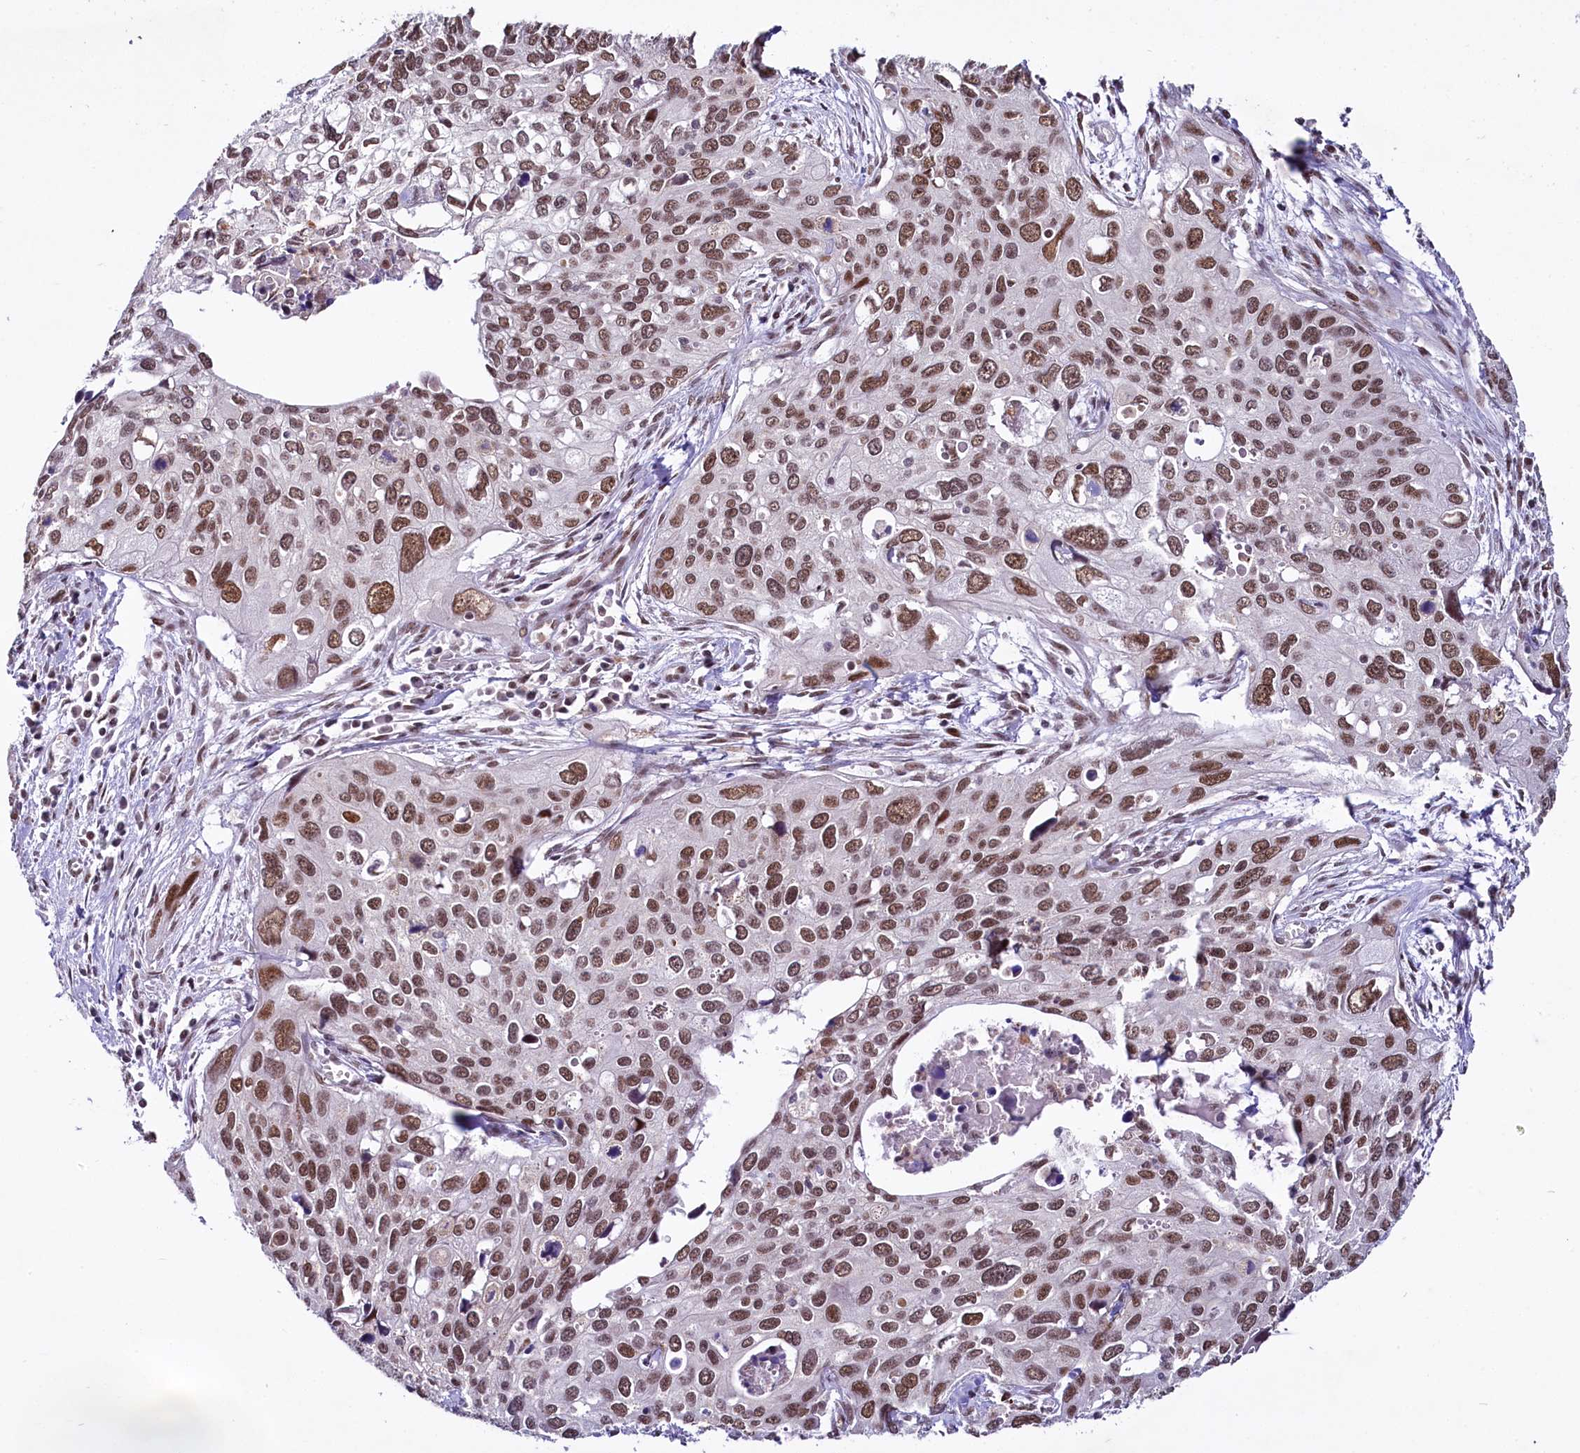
{"staining": {"intensity": "moderate", "quantity": ">75%", "location": "nuclear"}, "tissue": "cervical cancer", "cell_type": "Tumor cells", "image_type": "cancer", "snomed": [{"axis": "morphology", "description": "Squamous cell carcinoma, NOS"}, {"axis": "topography", "description": "Cervix"}], "caption": "Protein expression analysis of squamous cell carcinoma (cervical) displays moderate nuclear staining in approximately >75% of tumor cells. The protein is shown in brown color, while the nuclei are stained blue.", "gene": "SCAF11", "patient": {"sex": "female", "age": 55}}